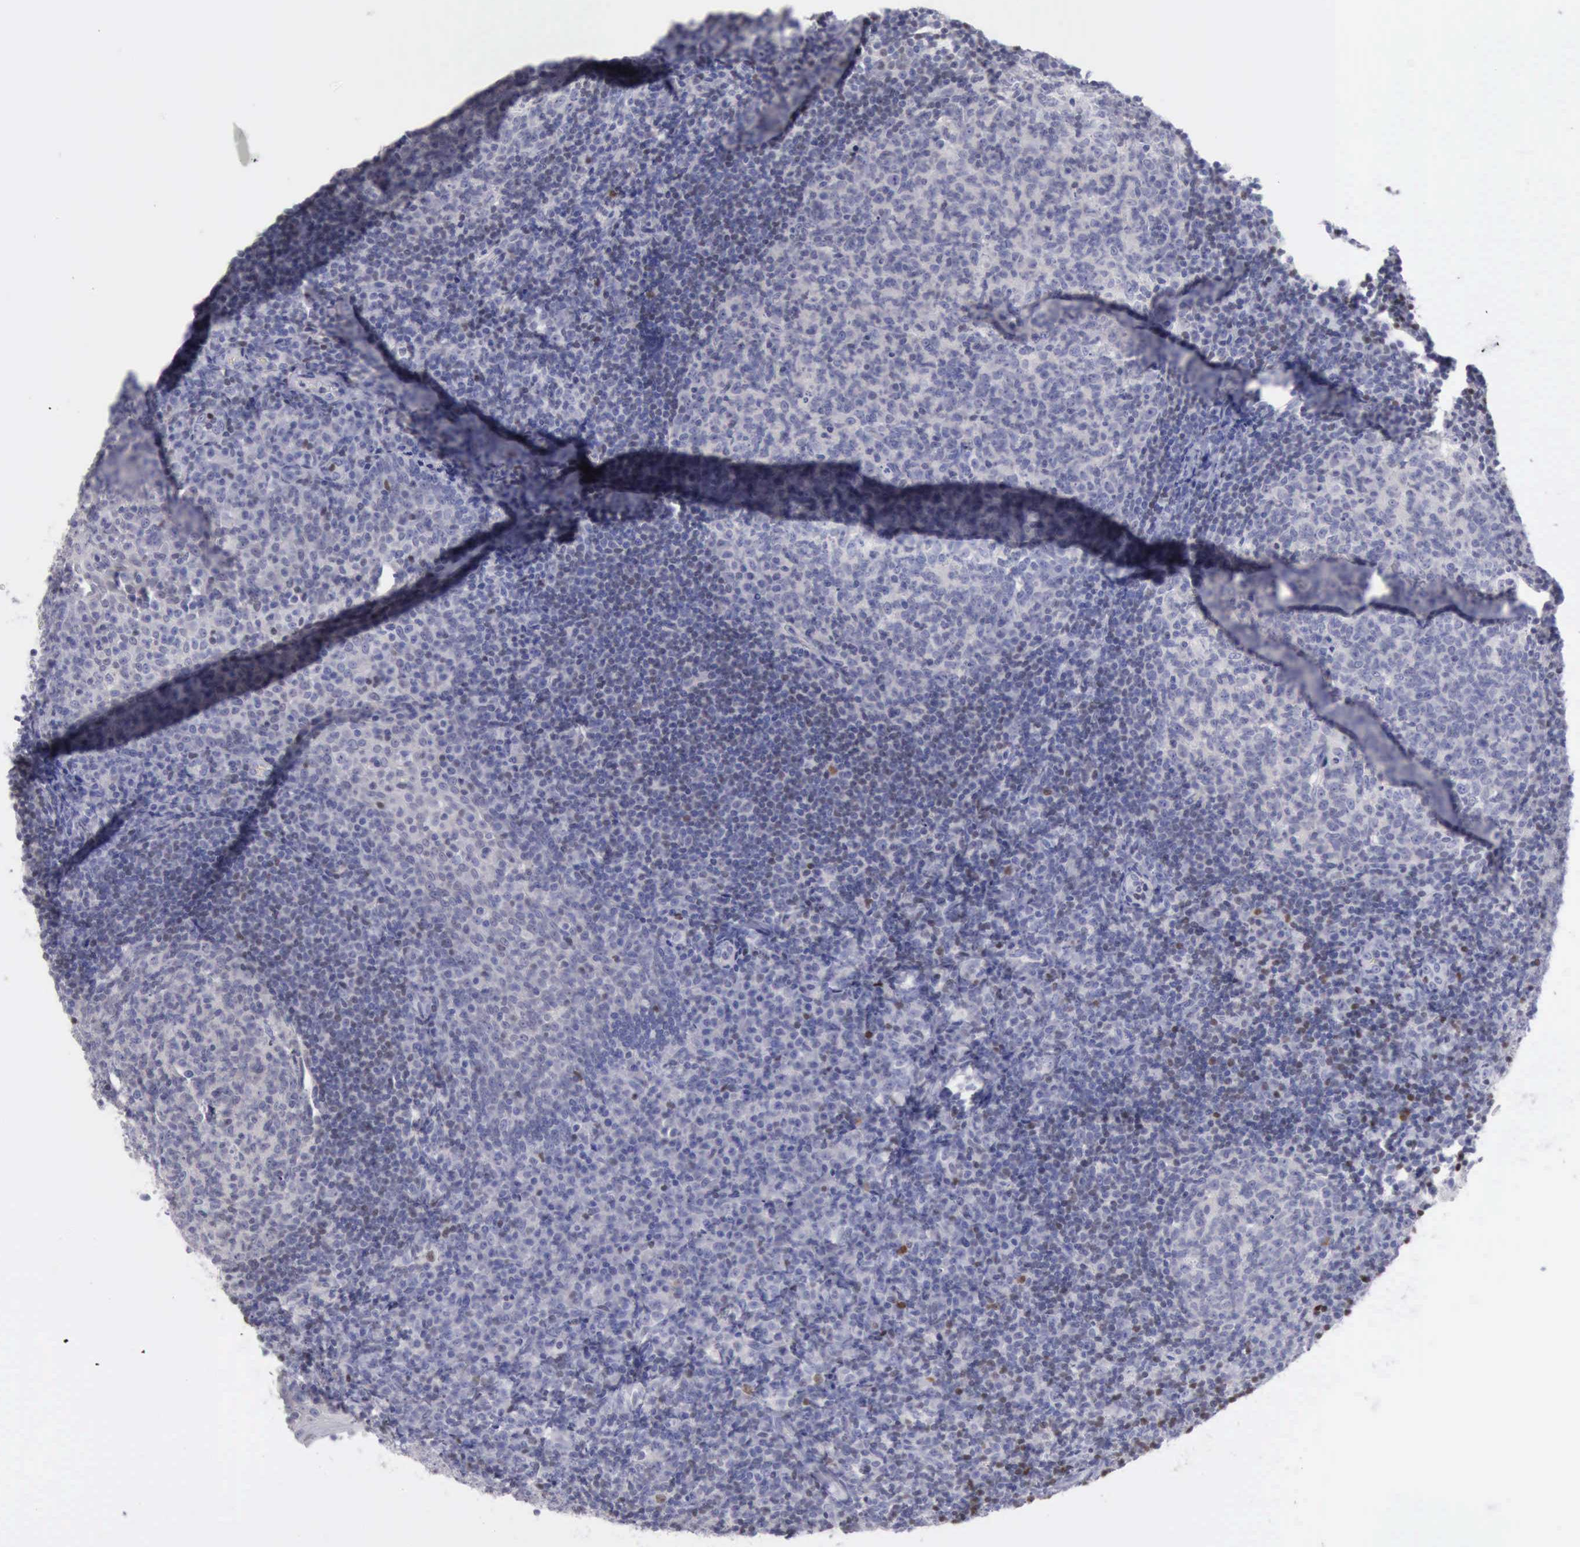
{"staining": {"intensity": "negative", "quantity": "none", "location": "none"}, "tissue": "tonsil", "cell_type": "Germinal center cells", "image_type": "normal", "snomed": [{"axis": "morphology", "description": "Normal tissue, NOS"}, {"axis": "topography", "description": "Tonsil"}], "caption": "Germinal center cells are negative for brown protein staining in benign tonsil. Nuclei are stained in blue.", "gene": "SATB2", "patient": {"sex": "female", "age": 40}}